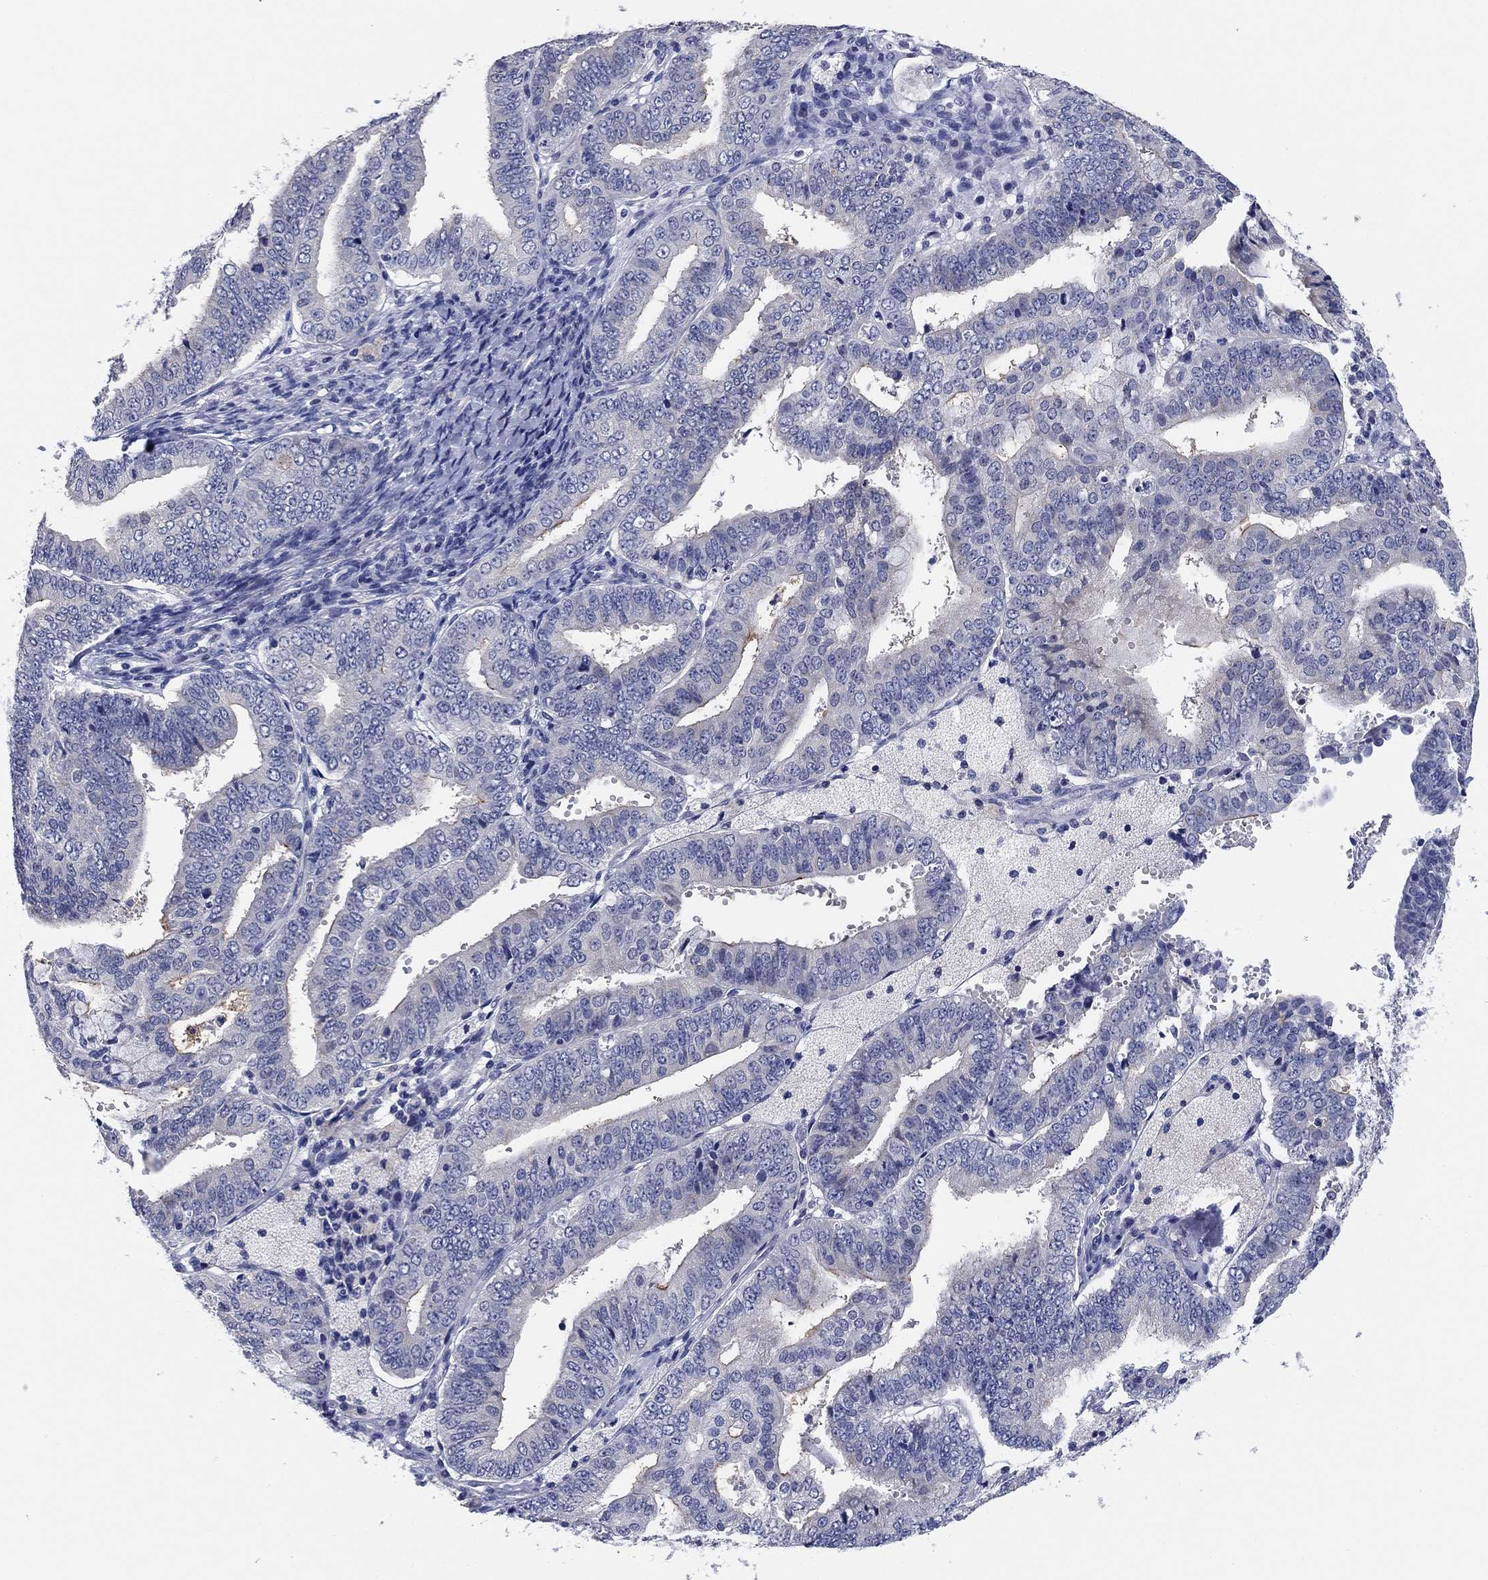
{"staining": {"intensity": "weak", "quantity": "<25%", "location": "cytoplasmic/membranous"}, "tissue": "endometrial cancer", "cell_type": "Tumor cells", "image_type": "cancer", "snomed": [{"axis": "morphology", "description": "Adenocarcinoma, NOS"}, {"axis": "topography", "description": "Endometrium"}], "caption": "An image of human endometrial cancer (adenocarcinoma) is negative for staining in tumor cells. (Brightfield microscopy of DAB immunohistochemistry (IHC) at high magnification).", "gene": "CLUL1", "patient": {"sex": "female", "age": 63}}